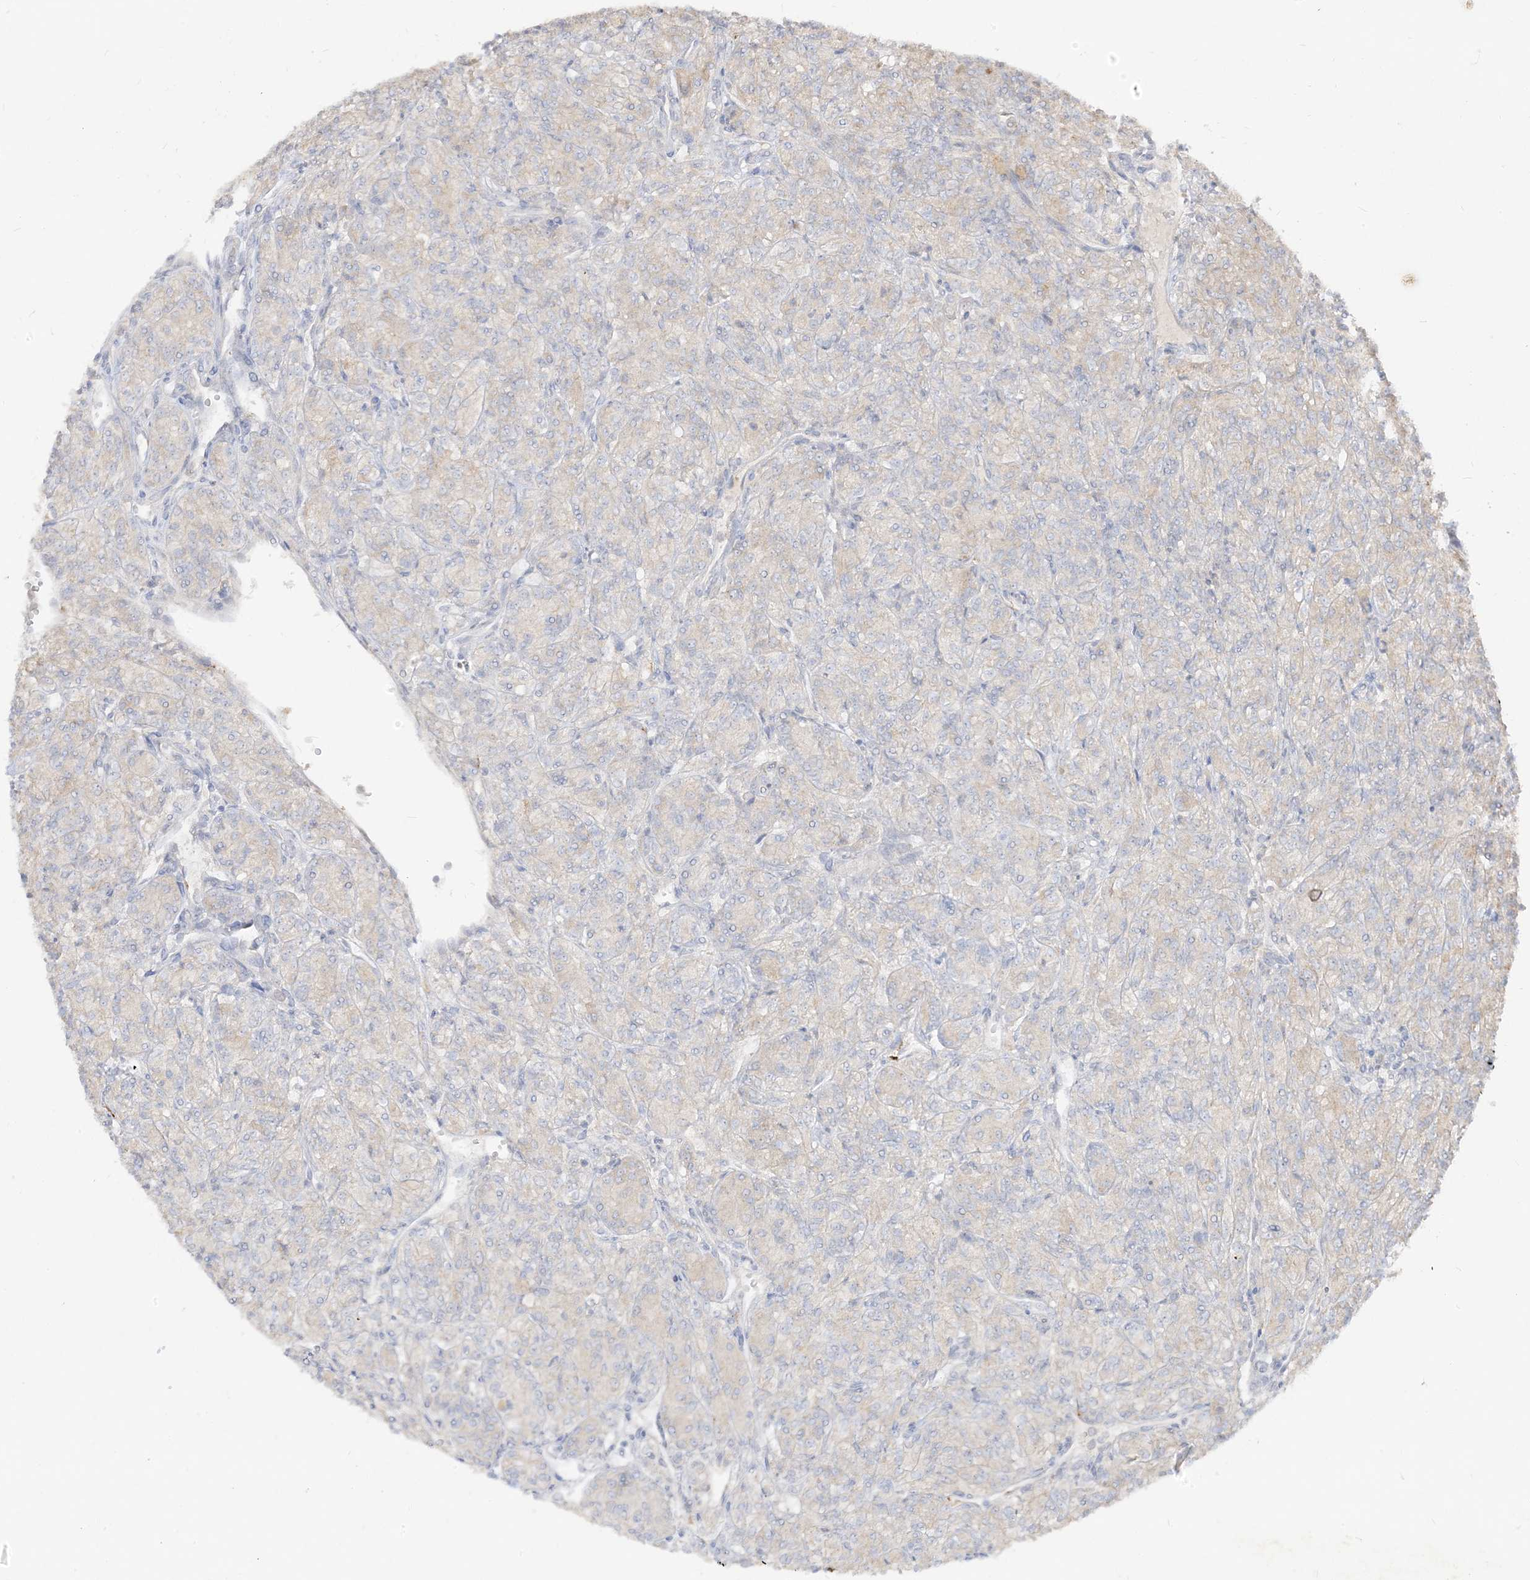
{"staining": {"intensity": "negative", "quantity": "none", "location": "none"}, "tissue": "renal cancer", "cell_type": "Tumor cells", "image_type": "cancer", "snomed": [{"axis": "morphology", "description": "Adenocarcinoma, NOS"}, {"axis": "topography", "description": "Kidney"}], "caption": "The histopathology image reveals no staining of tumor cells in renal cancer (adenocarcinoma). (Brightfield microscopy of DAB (3,3'-diaminobenzidine) immunohistochemistry at high magnification).", "gene": "LOXL3", "patient": {"sex": "male", "age": 77}}